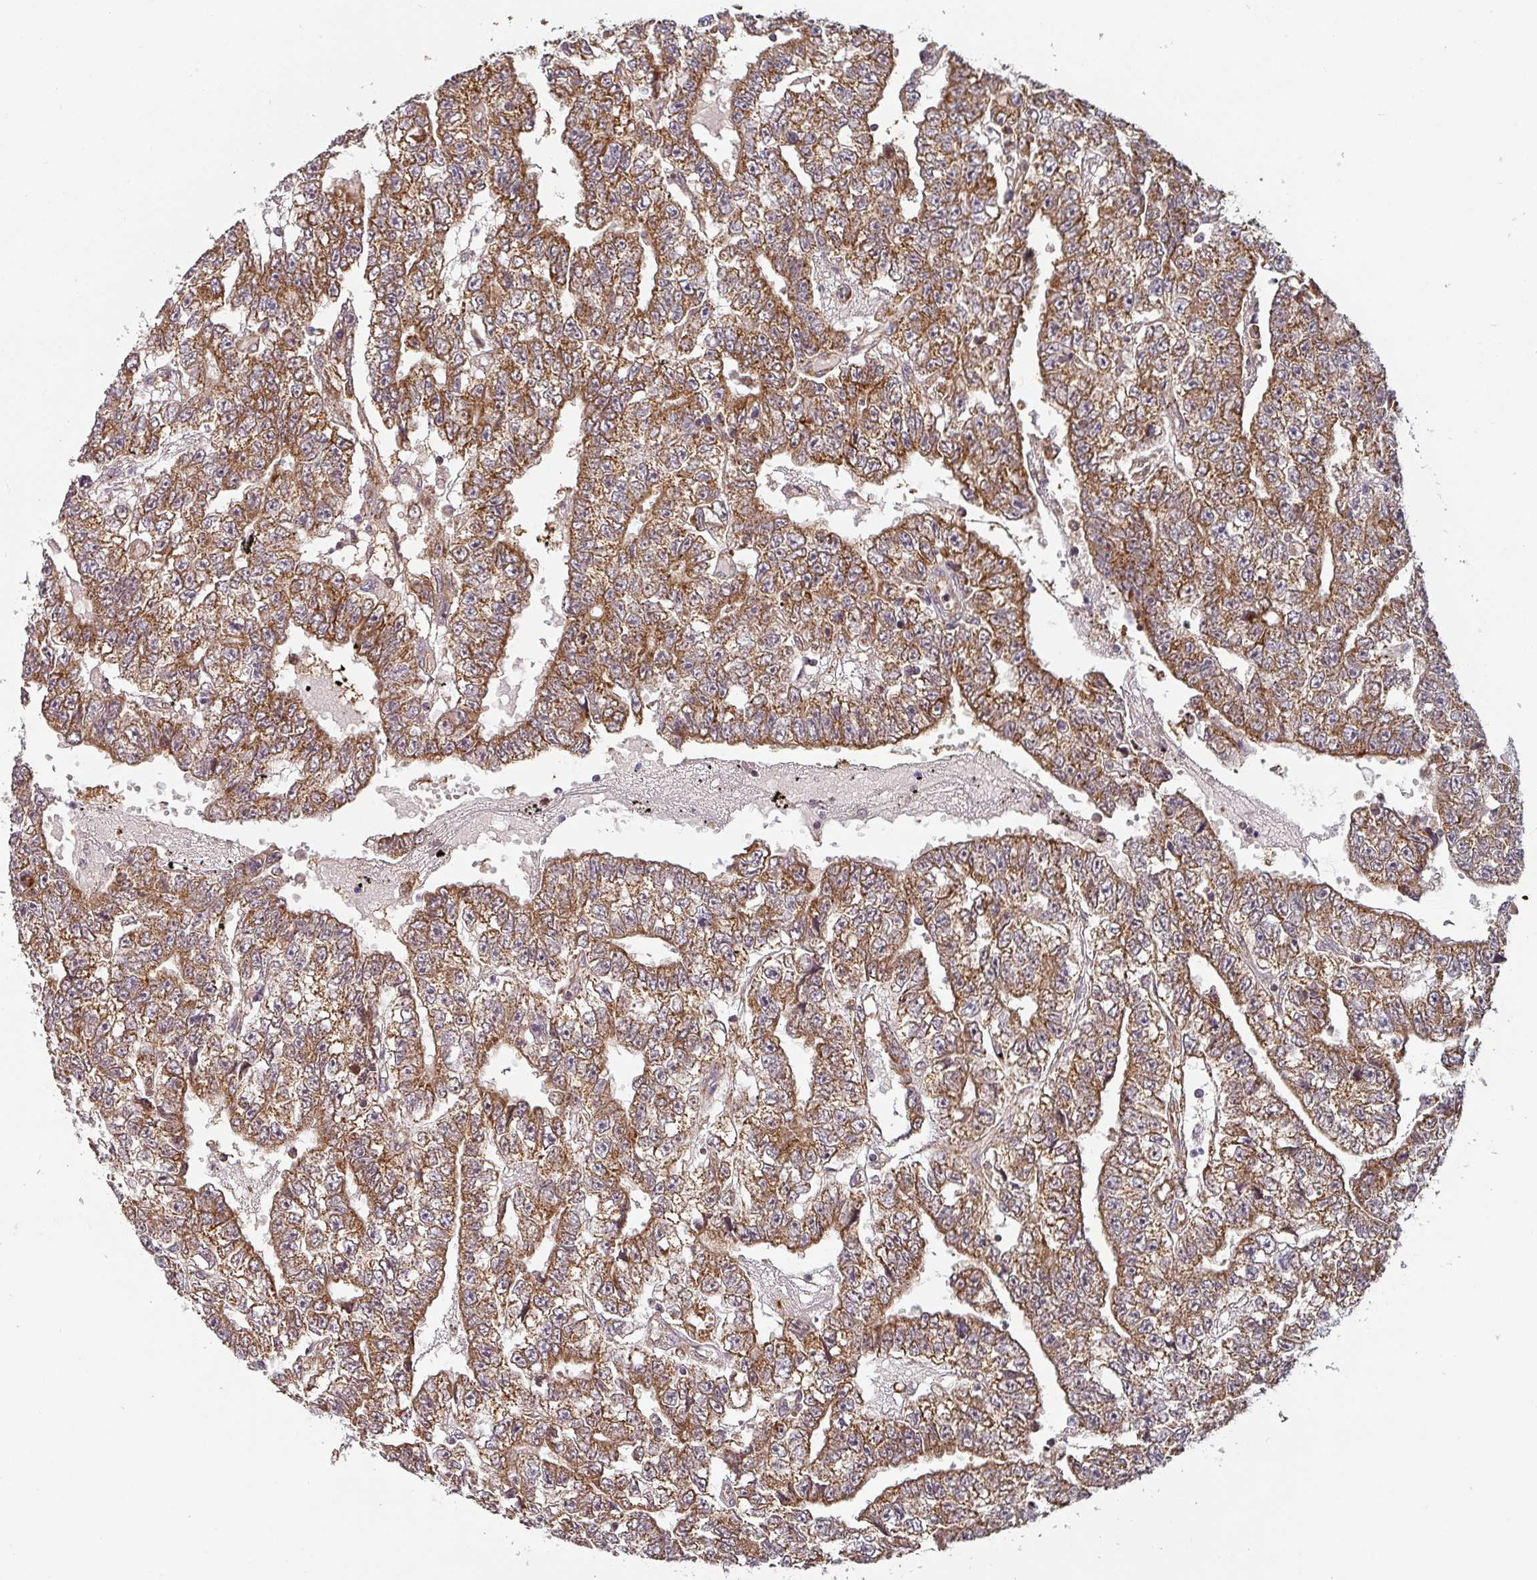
{"staining": {"intensity": "strong", "quantity": ">75%", "location": "cytoplasmic/membranous"}, "tissue": "testis cancer", "cell_type": "Tumor cells", "image_type": "cancer", "snomed": [{"axis": "morphology", "description": "Carcinoma, Embryonal, NOS"}, {"axis": "topography", "description": "Testis"}], "caption": "This histopathology image shows IHC staining of embryonal carcinoma (testis), with high strong cytoplasmic/membranous staining in about >75% of tumor cells.", "gene": "MRPS16", "patient": {"sex": "male", "age": 25}}